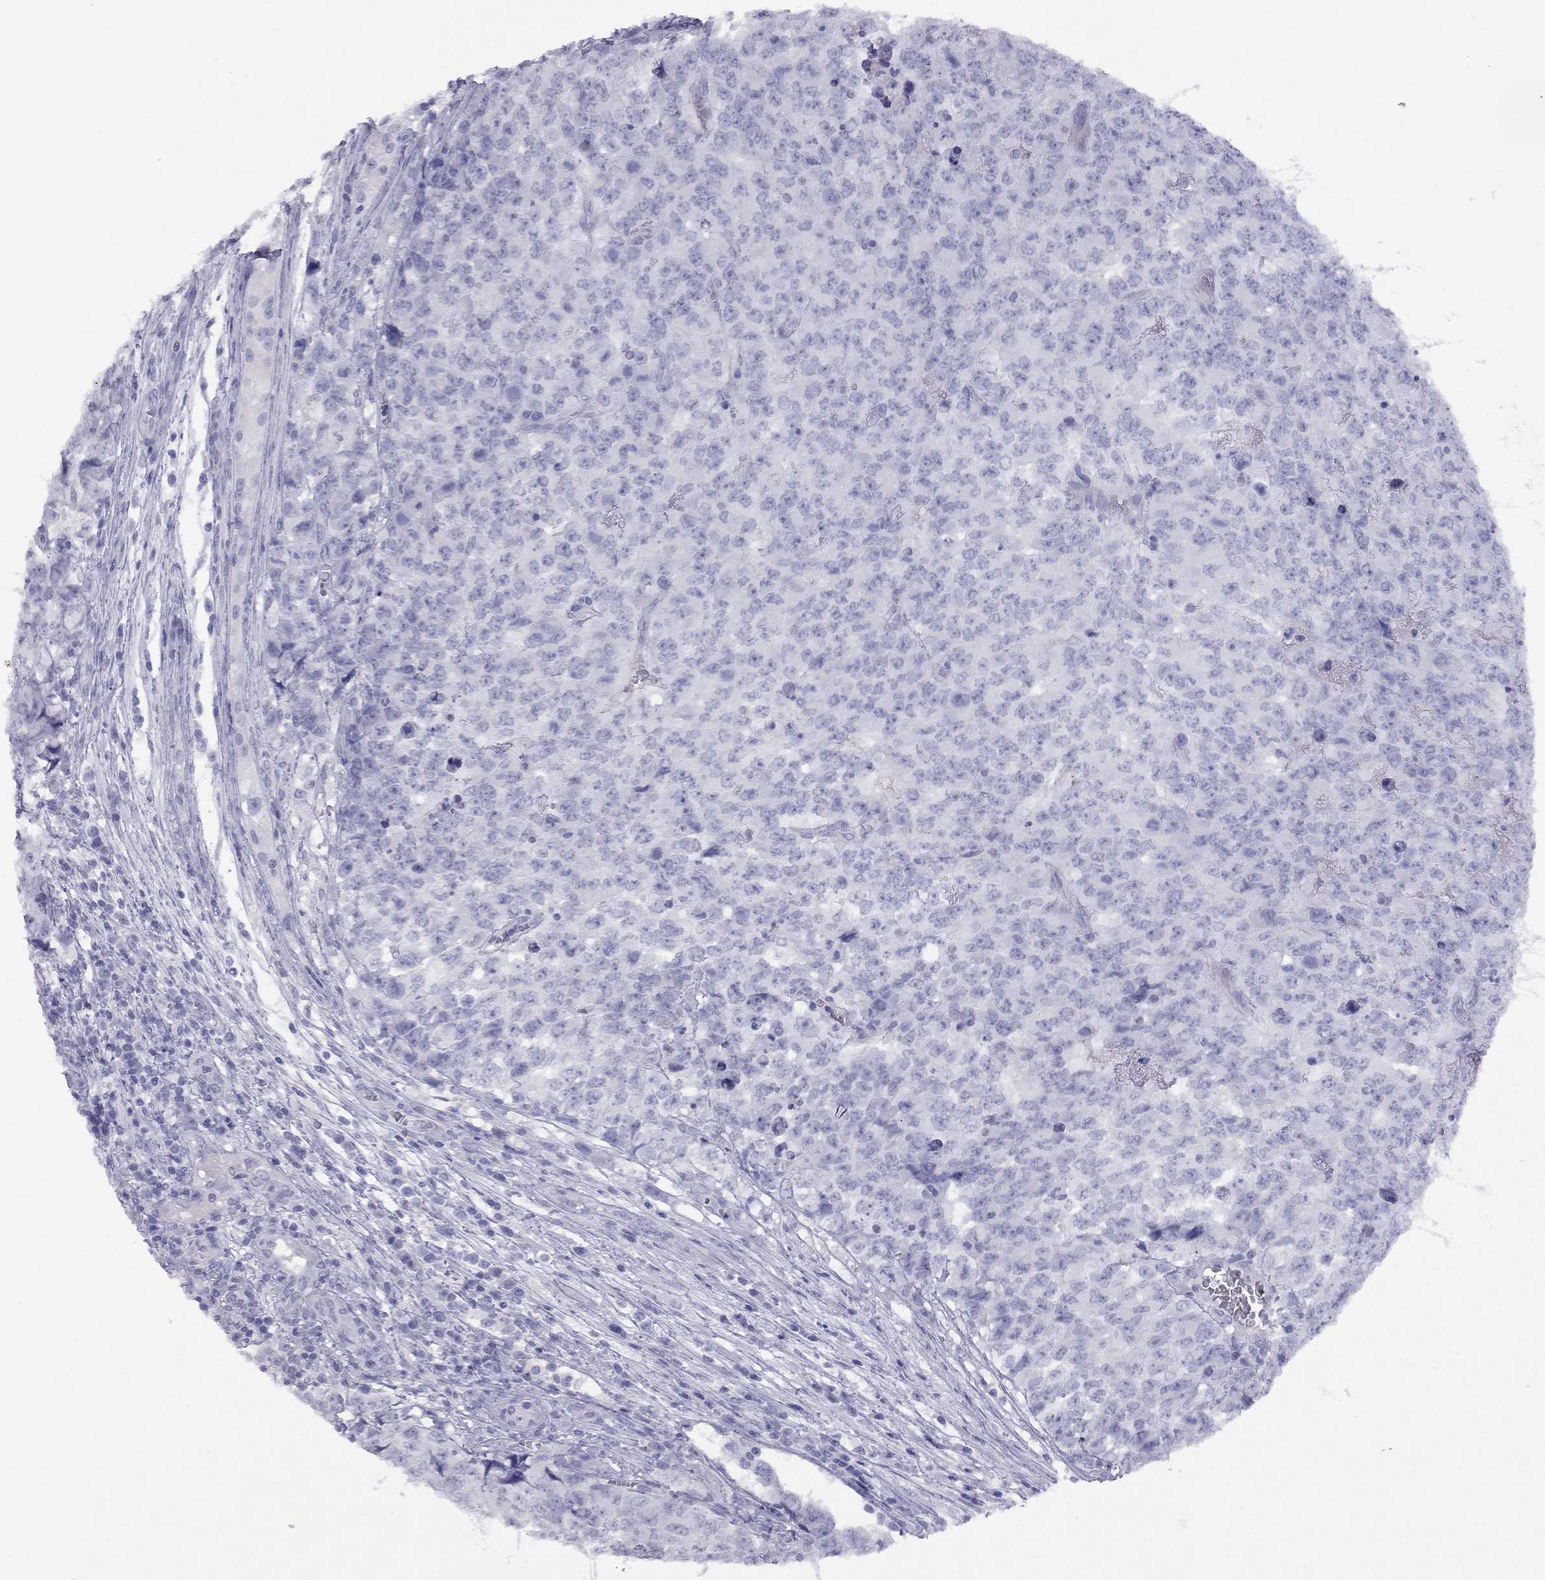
{"staining": {"intensity": "negative", "quantity": "none", "location": "none"}, "tissue": "testis cancer", "cell_type": "Tumor cells", "image_type": "cancer", "snomed": [{"axis": "morphology", "description": "Carcinoma, Embryonal, NOS"}, {"axis": "topography", "description": "Testis"}], "caption": "A photomicrograph of human testis embryonal carcinoma is negative for staining in tumor cells. The staining is performed using DAB brown chromogen with nuclei counter-stained in using hematoxylin.", "gene": "FSCN3", "patient": {"sex": "male", "age": 23}}